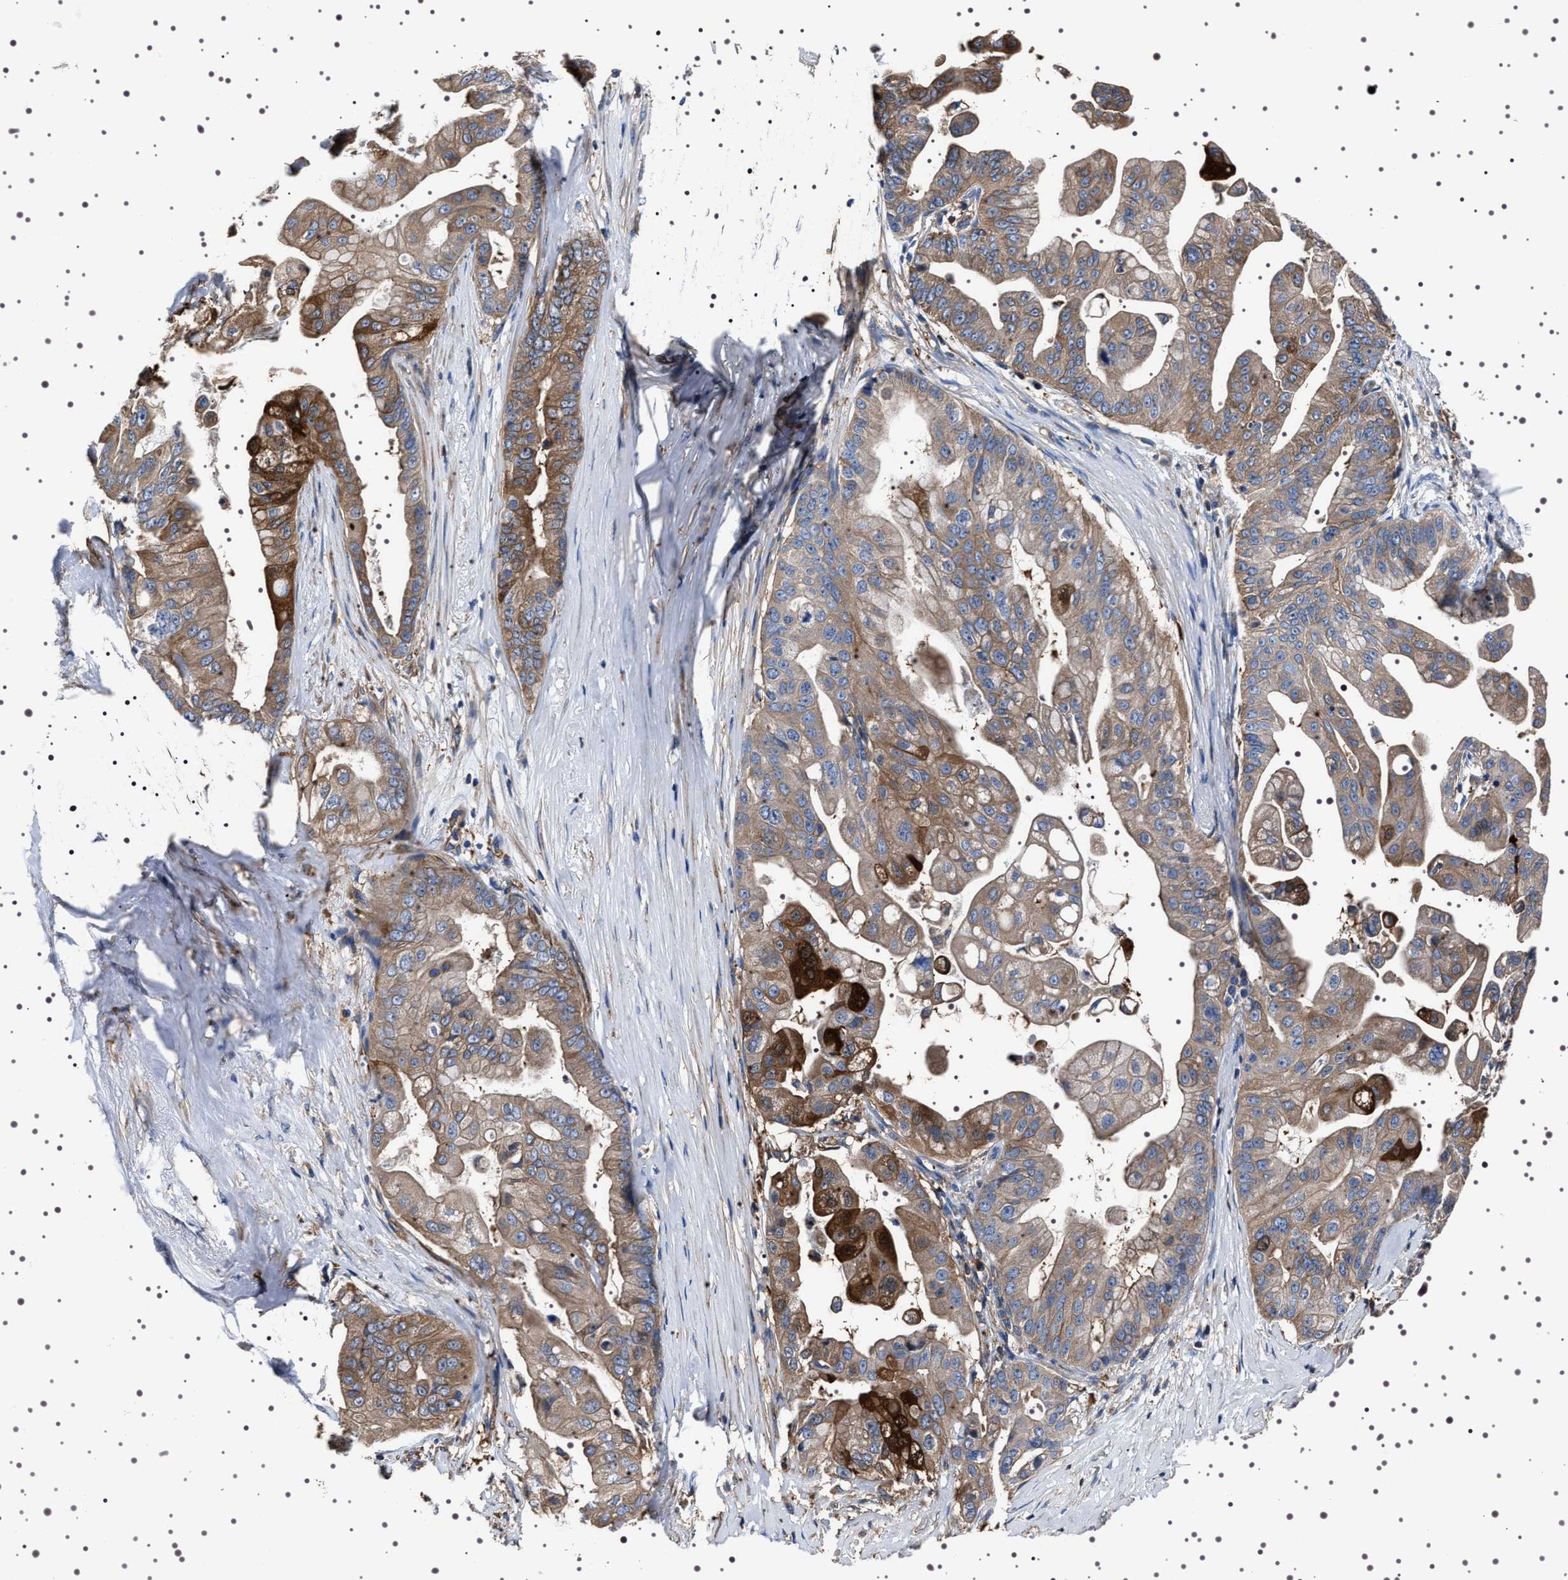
{"staining": {"intensity": "moderate", "quantity": ">75%", "location": "cytoplasmic/membranous"}, "tissue": "pancreatic cancer", "cell_type": "Tumor cells", "image_type": "cancer", "snomed": [{"axis": "morphology", "description": "Adenocarcinoma, NOS"}, {"axis": "topography", "description": "Pancreas"}], "caption": "Protein staining shows moderate cytoplasmic/membranous expression in approximately >75% of tumor cells in adenocarcinoma (pancreatic). The protein is stained brown, and the nuclei are stained in blue (DAB (3,3'-diaminobenzidine) IHC with brightfield microscopy, high magnification).", "gene": "WDR1", "patient": {"sex": "female", "age": 75}}